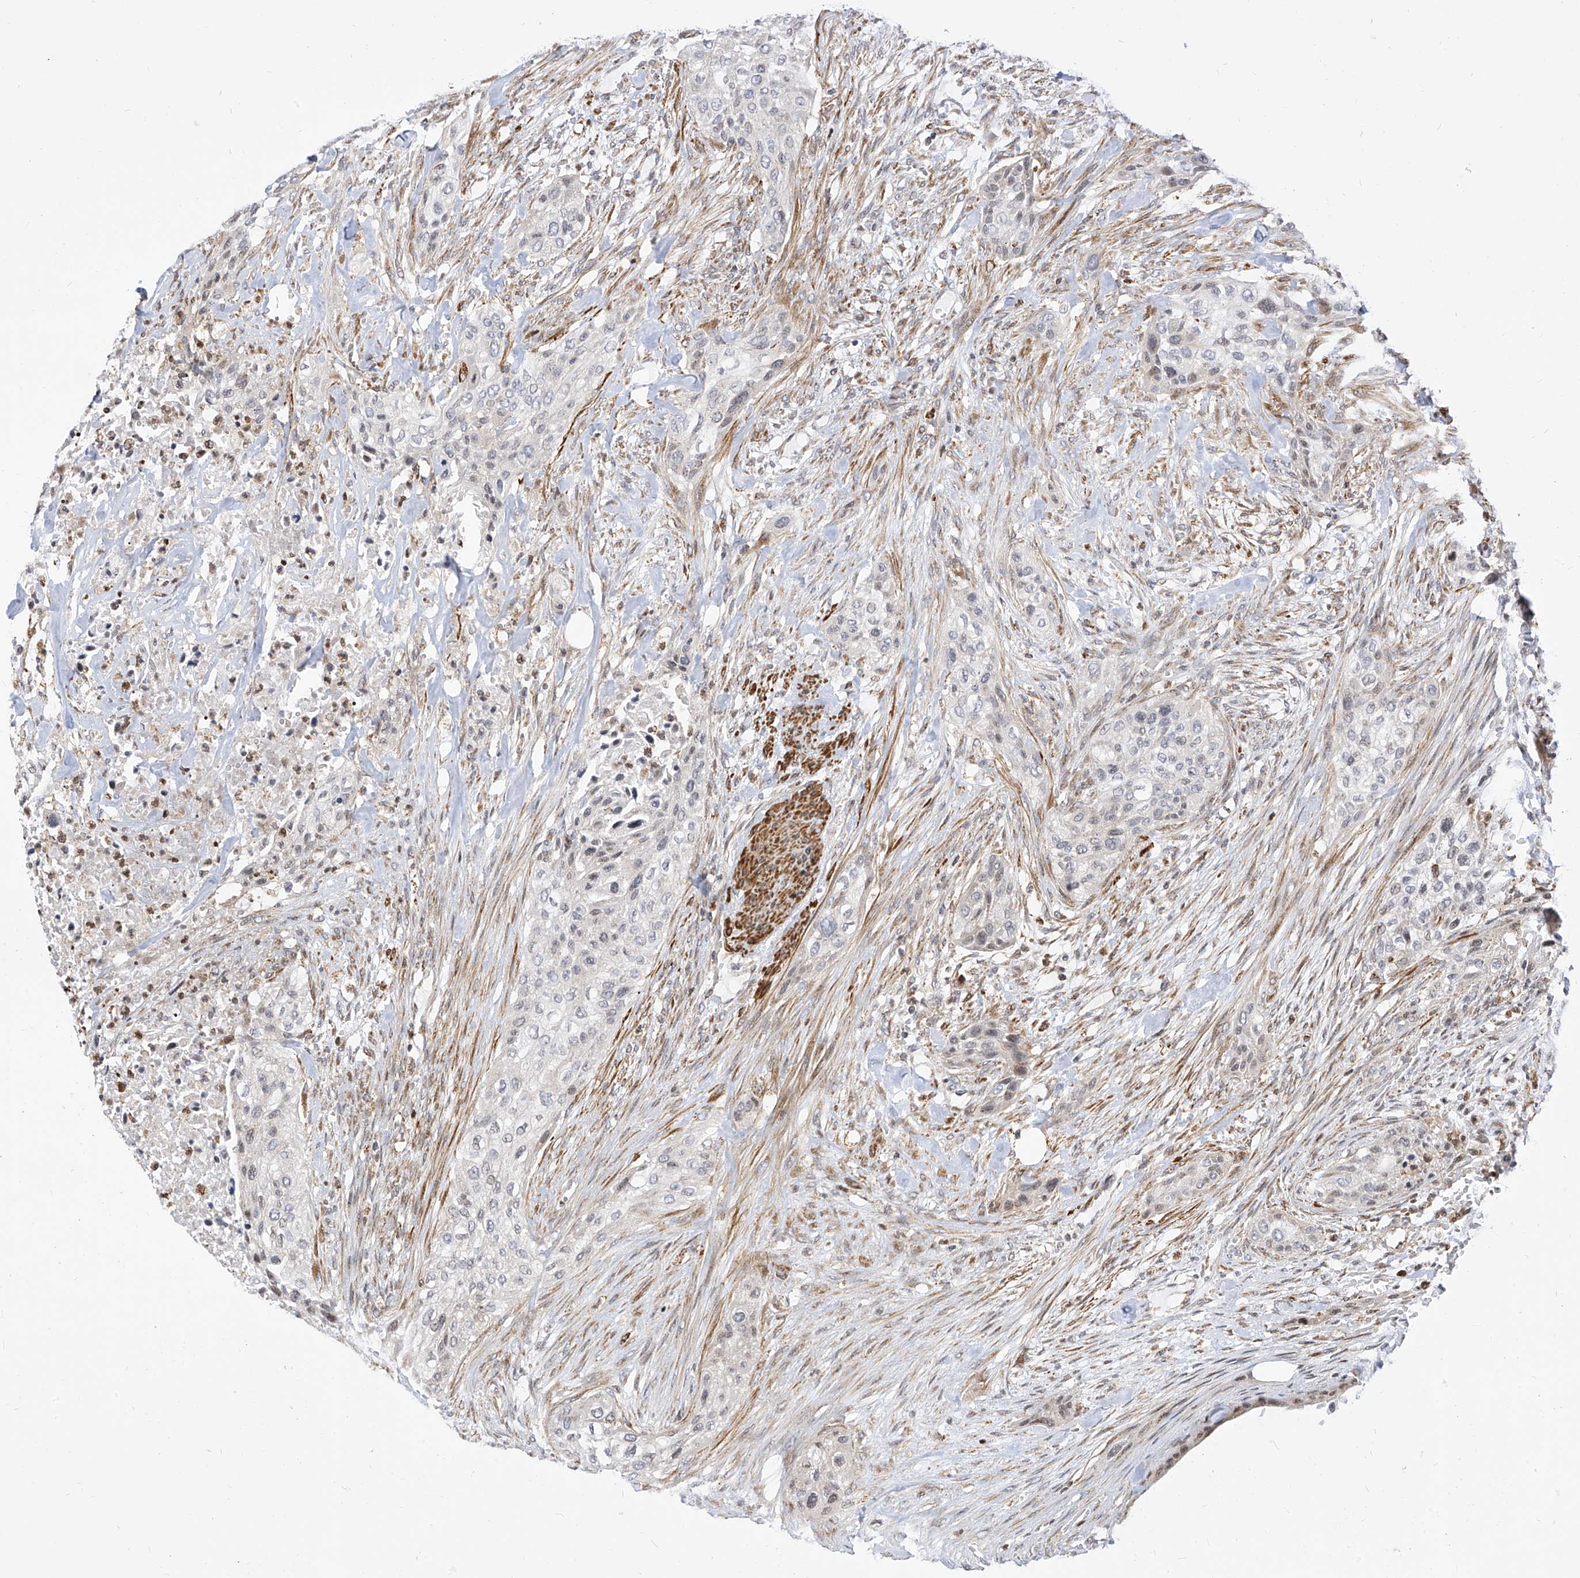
{"staining": {"intensity": "negative", "quantity": "none", "location": "none"}, "tissue": "urothelial cancer", "cell_type": "Tumor cells", "image_type": "cancer", "snomed": [{"axis": "morphology", "description": "Urothelial carcinoma, High grade"}, {"axis": "topography", "description": "Urinary bladder"}], "caption": "Tumor cells are negative for protein expression in human urothelial cancer.", "gene": "TTLL8", "patient": {"sex": "male", "age": 35}}